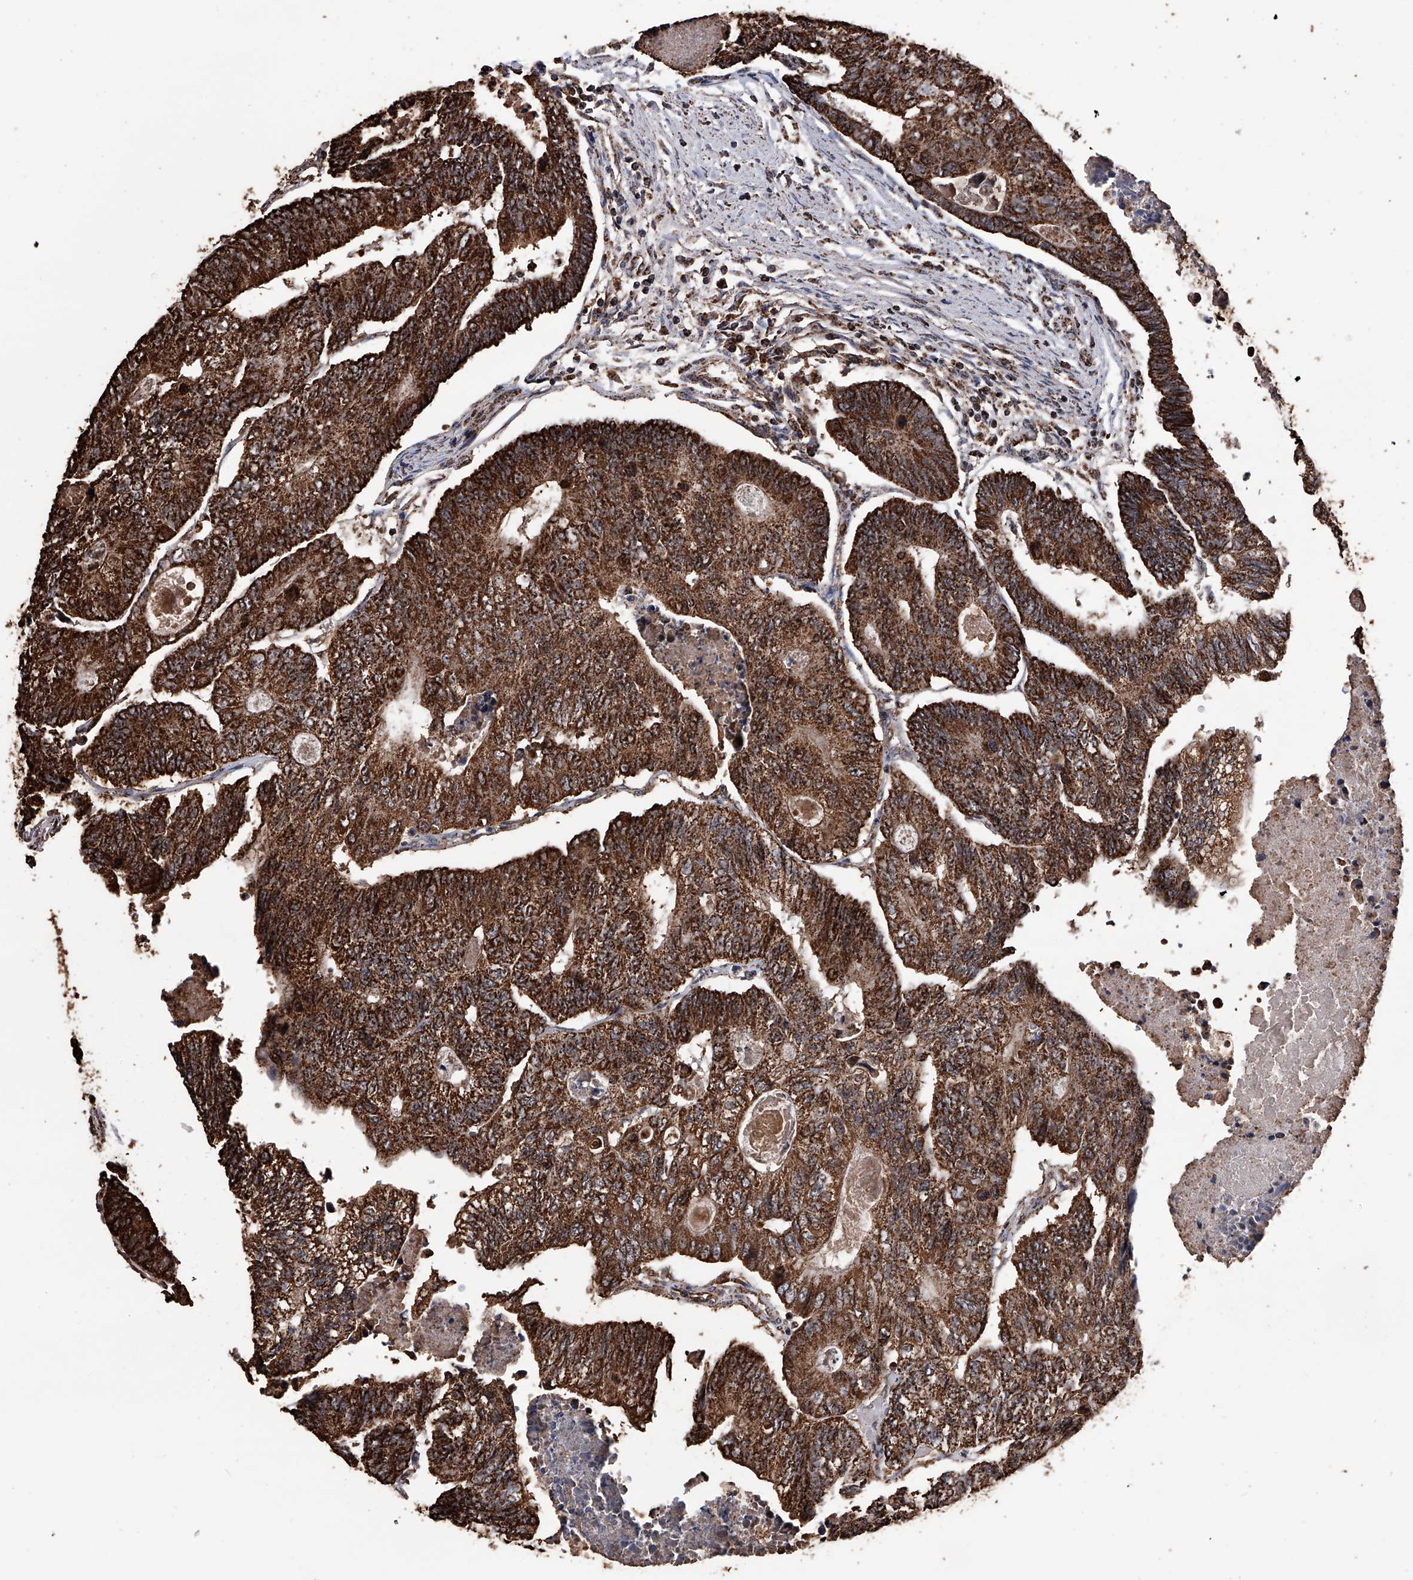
{"staining": {"intensity": "strong", "quantity": ">75%", "location": "cytoplasmic/membranous"}, "tissue": "colorectal cancer", "cell_type": "Tumor cells", "image_type": "cancer", "snomed": [{"axis": "morphology", "description": "Adenocarcinoma, NOS"}, {"axis": "topography", "description": "Colon"}], "caption": "Protein expression analysis of human colorectal cancer (adenocarcinoma) reveals strong cytoplasmic/membranous expression in about >75% of tumor cells. (IHC, brightfield microscopy, high magnification).", "gene": "SMPDL3A", "patient": {"sex": "female", "age": 67}}